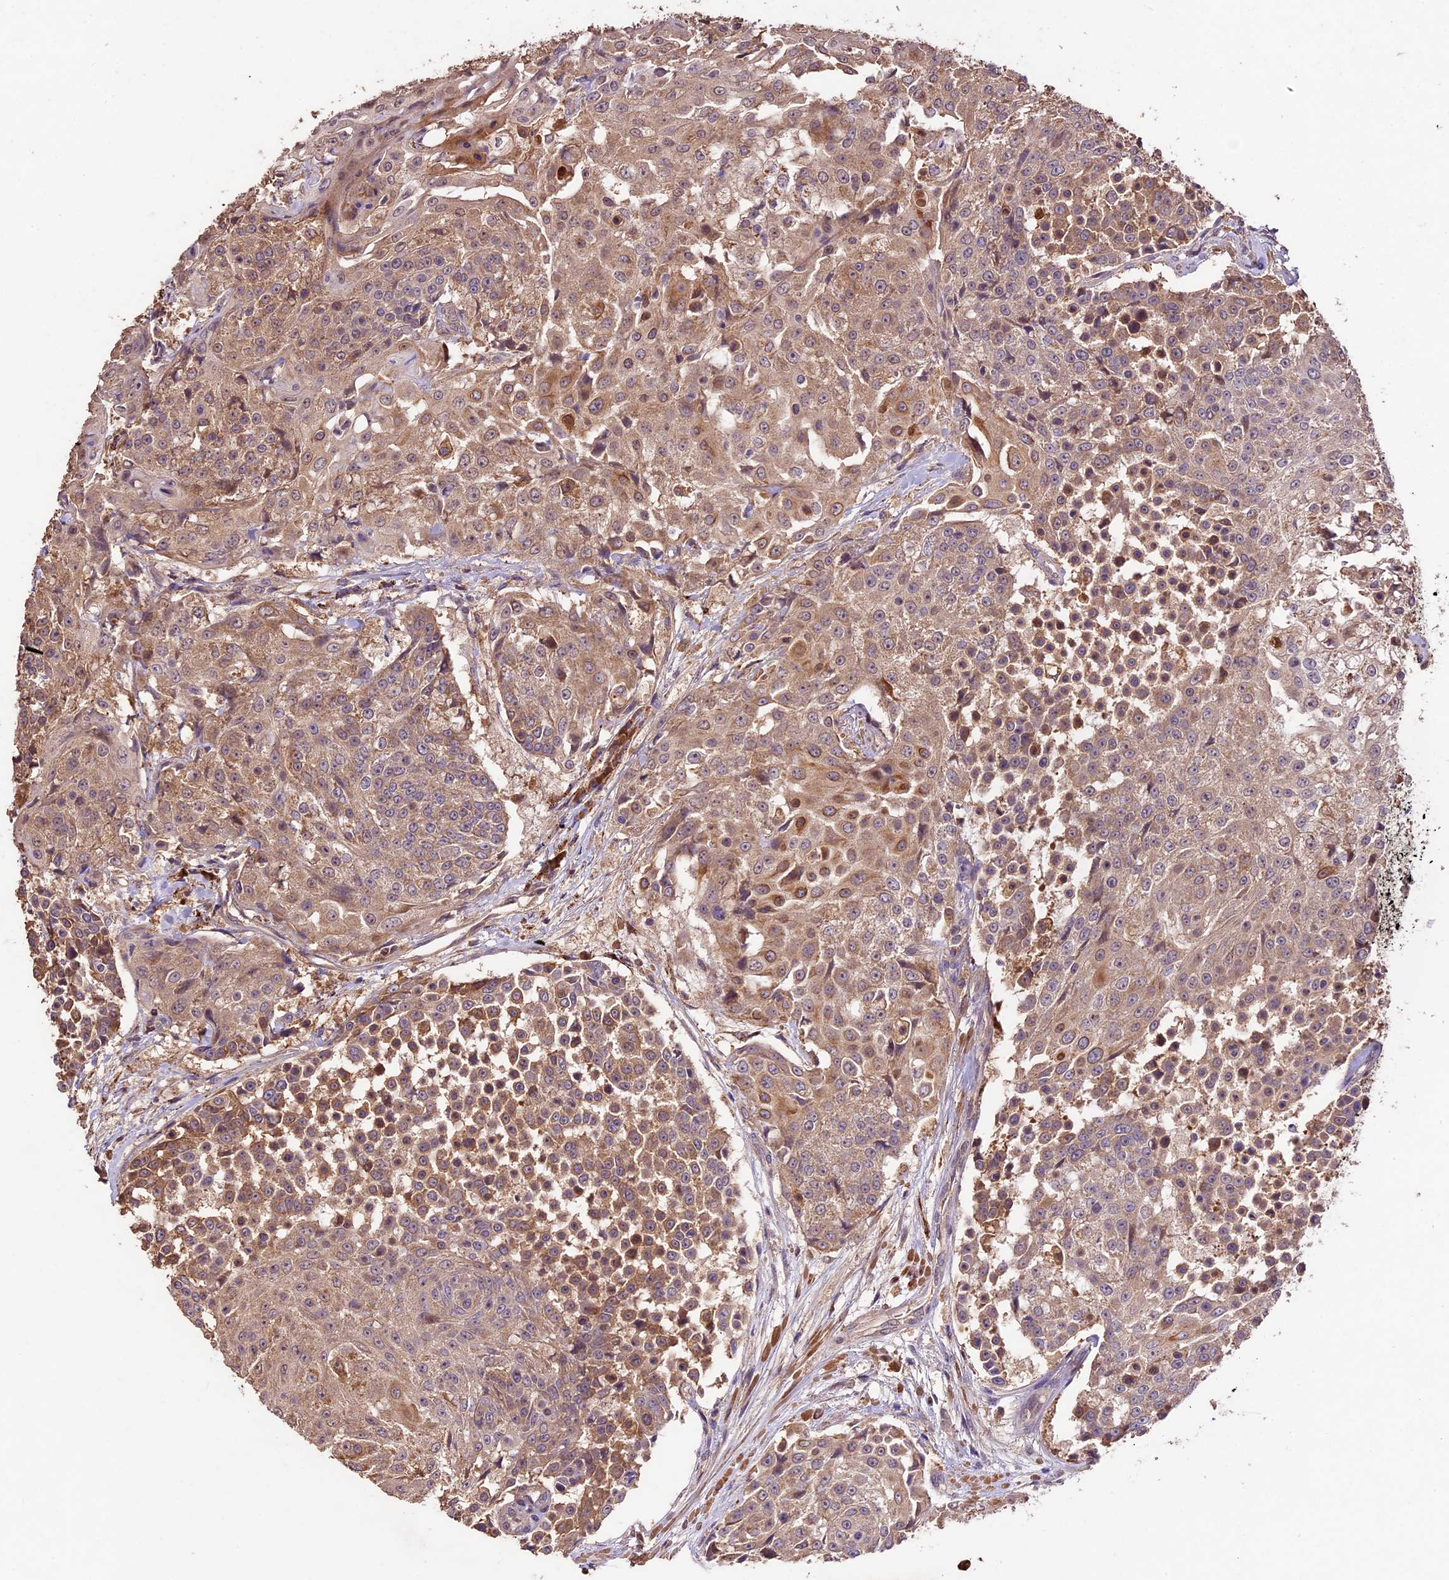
{"staining": {"intensity": "moderate", "quantity": "25%-75%", "location": "cytoplasmic/membranous"}, "tissue": "urothelial cancer", "cell_type": "Tumor cells", "image_type": "cancer", "snomed": [{"axis": "morphology", "description": "Urothelial carcinoma, High grade"}, {"axis": "topography", "description": "Urinary bladder"}], "caption": "Immunohistochemical staining of urothelial cancer exhibits medium levels of moderate cytoplasmic/membranous protein expression in about 25%-75% of tumor cells.", "gene": "CRLF1", "patient": {"sex": "female", "age": 63}}